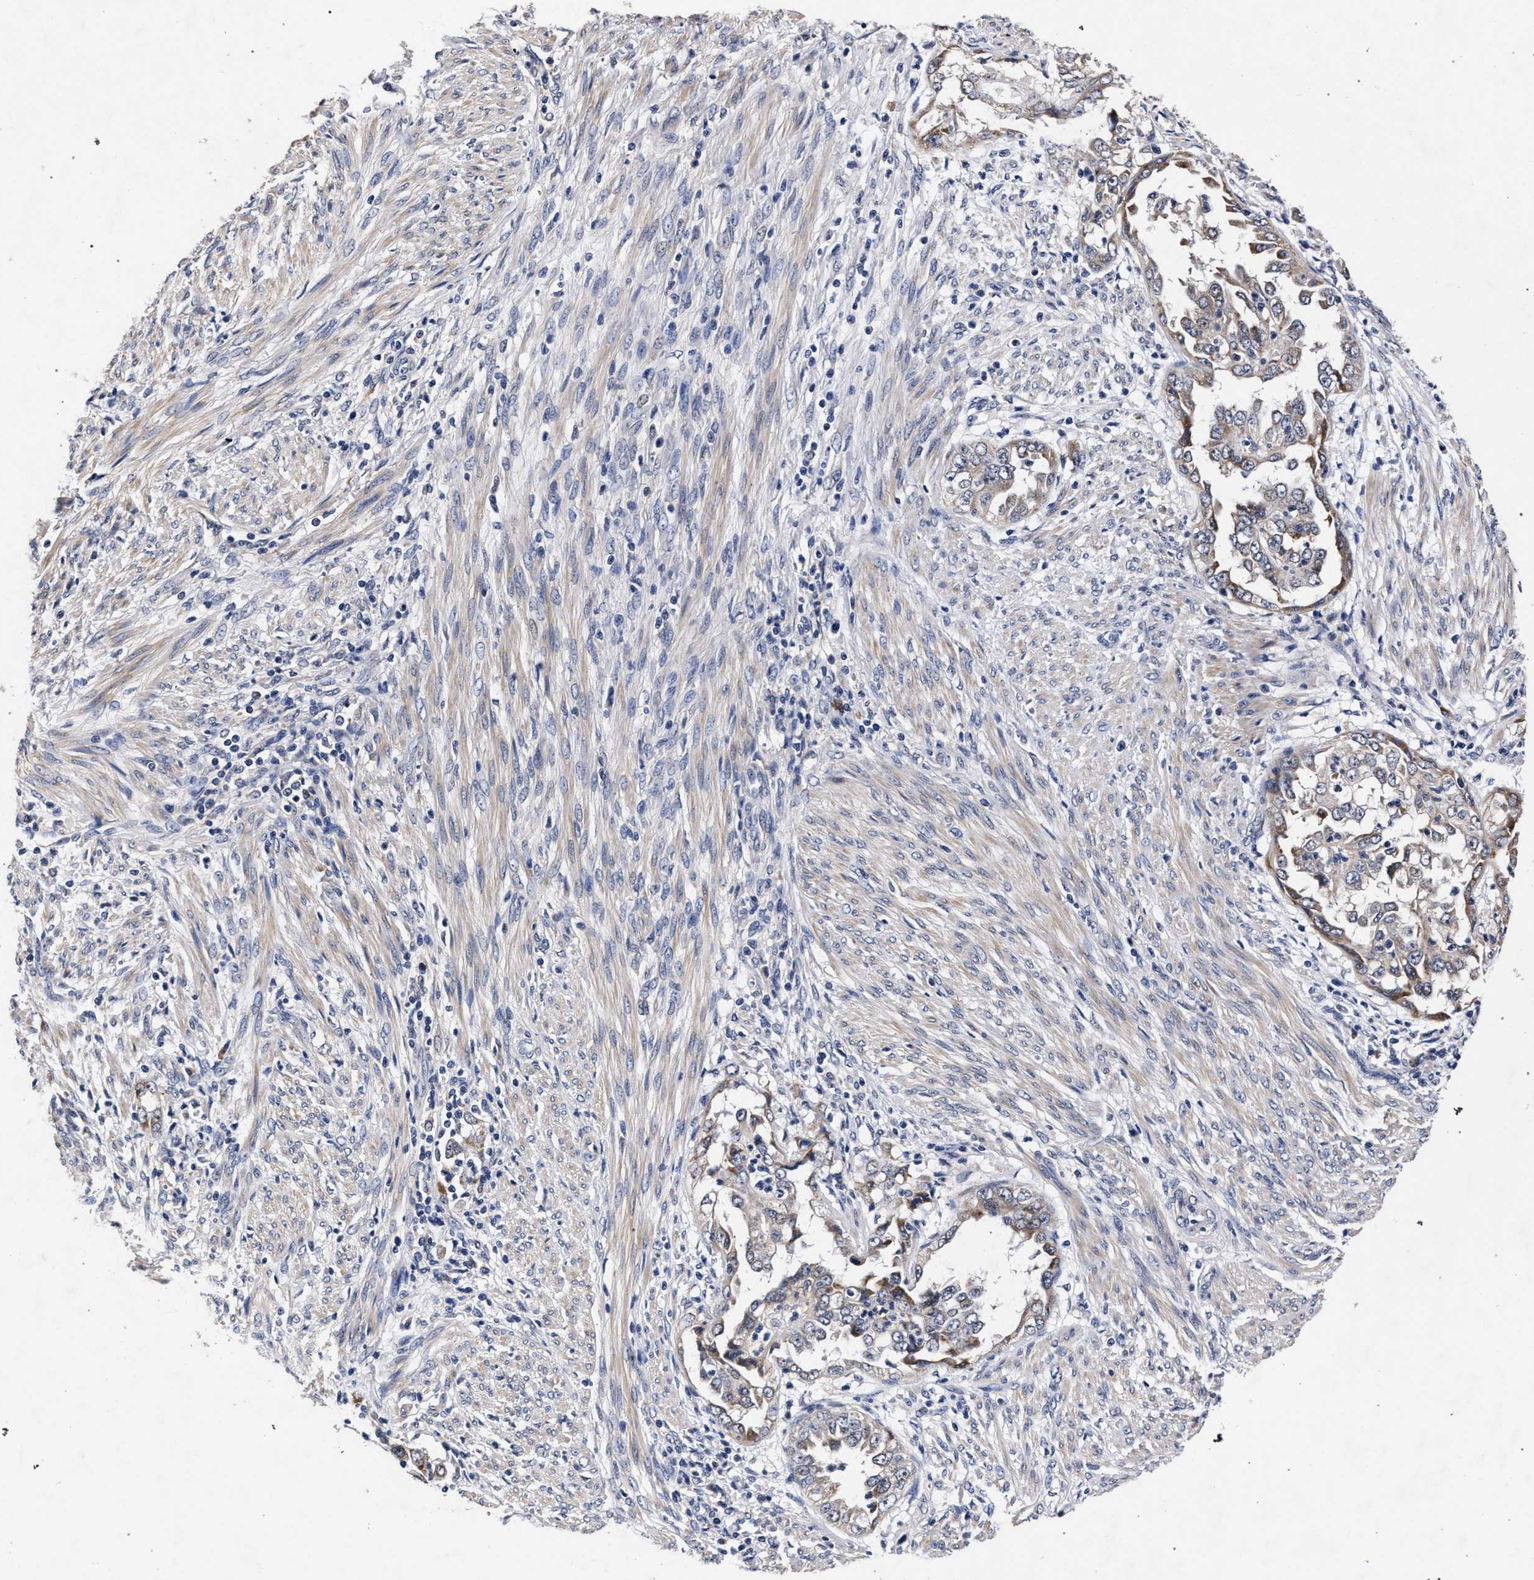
{"staining": {"intensity": "moderate", "quantity": ">75%", "location": "cytoplasmic/membranous"}, "tissue": "endometrial cancer", "cell_type": "Tumor cells", "image_type": "cancer", "snomed": [{"axis": "morphology", "description": "Adenocarcinoma, NOS"}, {"axis": "topography", "description": "Endometrium"}], "caption": "IHC histopathology image of neoplastic tissue: adenocarcinoma (endometrial) stained using immunohistochemistry exhibits medium levels of moderate protein expression localized specifically in the cytoplasmic/membranous of tumor cells, appearing as a cytoplasmic/membranous brown color.", "gene": "CFAP95", "patient": {"sex": "female", "age": 85}}